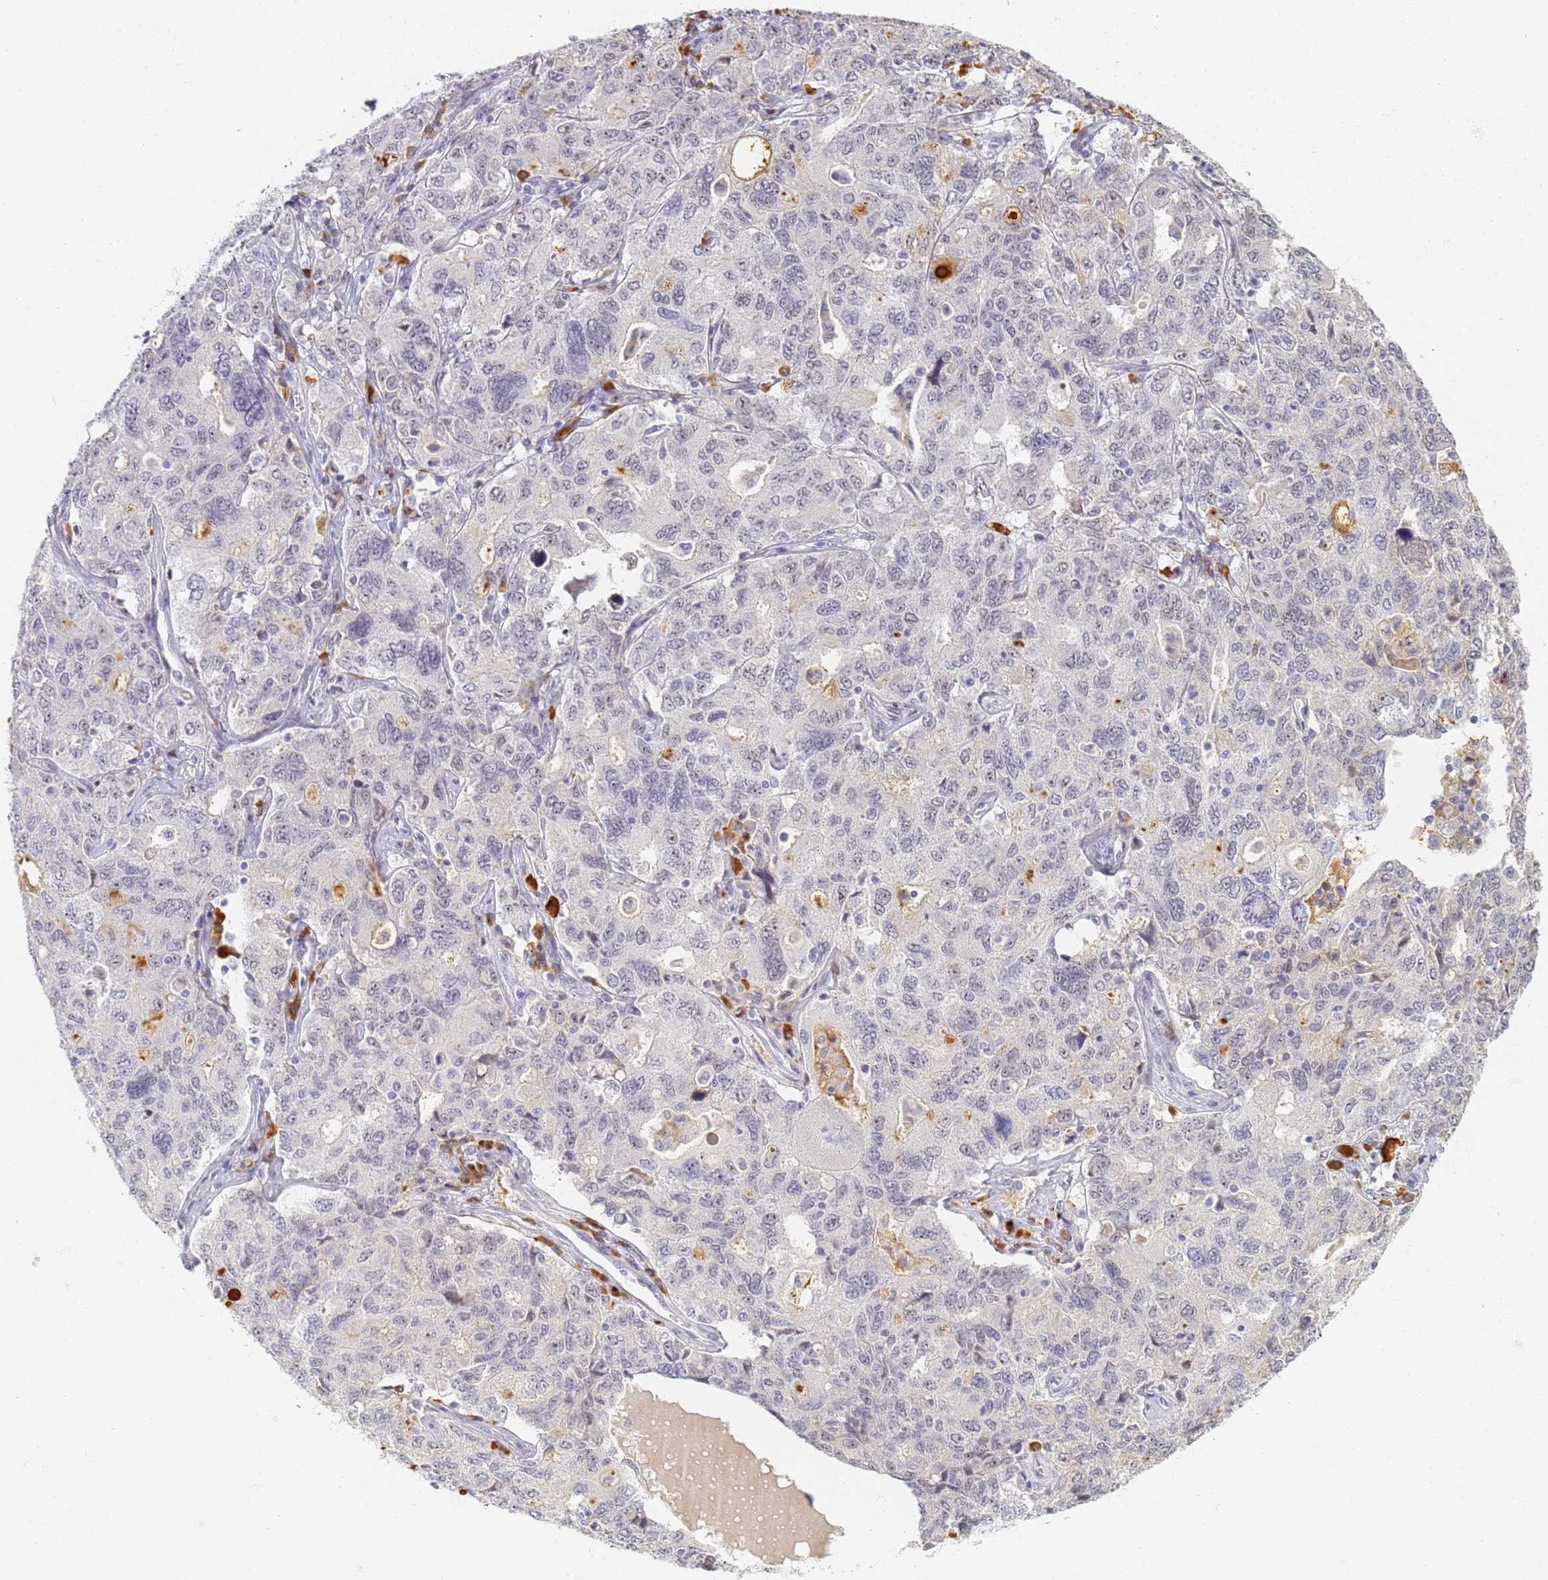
{"staining": {"intensity": "negative", "quantity": "none", "location": "none"}, "tissue": "ovarian cancer", "cell_type": "Tumor cells", "image_type": "cancer", "snomed": [{"axis": "morphology", "description": "Carcinoma, endometroid"}, {"axis": "topography", "description": "Ovary"}], "caption": "A high-resolution histopathology image shows immunohistochemistry staining of ovarian cancer (endometroid carcinoma), which exhibits no significant positivity in tumor cells. (DAB (3,3'-diaminobenzidine) immunohistochemistry visualized using brightfield microscopy, high magnification).", "gene": "SLC38A9", "patient": {"sex": "female", "age": 62}}